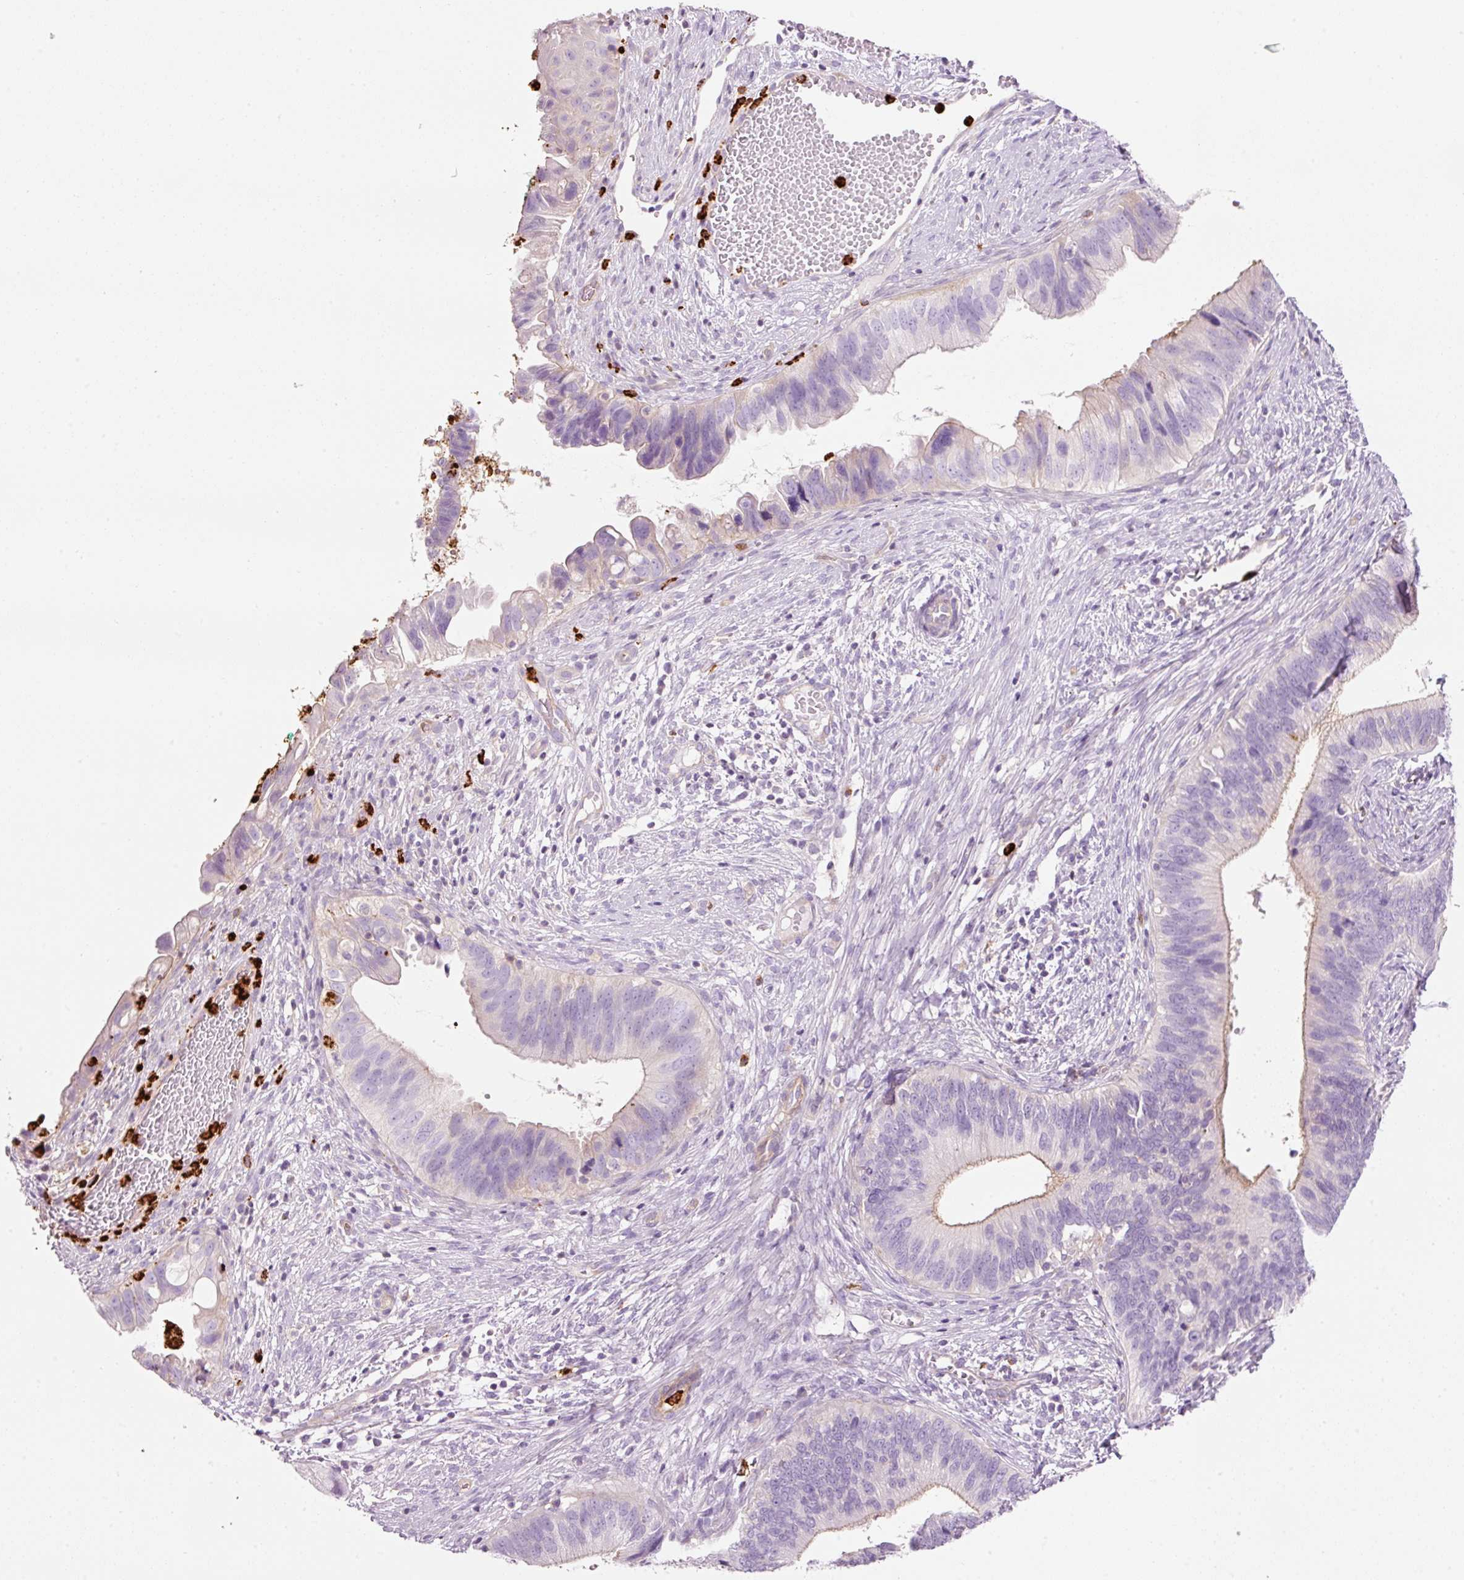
{"staining": {"intensity": "weak", "quantity": "<25%", "location": "cytoplasmic/membranous"}, "tissue": "cervical cancer", "cell_type": "Tumor cells", "image_type": "cancer", "snomed": [{"axis": "morphology", "description": "Adenocarcinoma, NOS"}, {"axis": "topography", "description": "Cervix"}], "caption": "There is no significant expression in tumor cells of cervical cancer (adenocarcinoma).", "gene": "MAP3K3", "patient": {"sex": "female", "age": 42}}